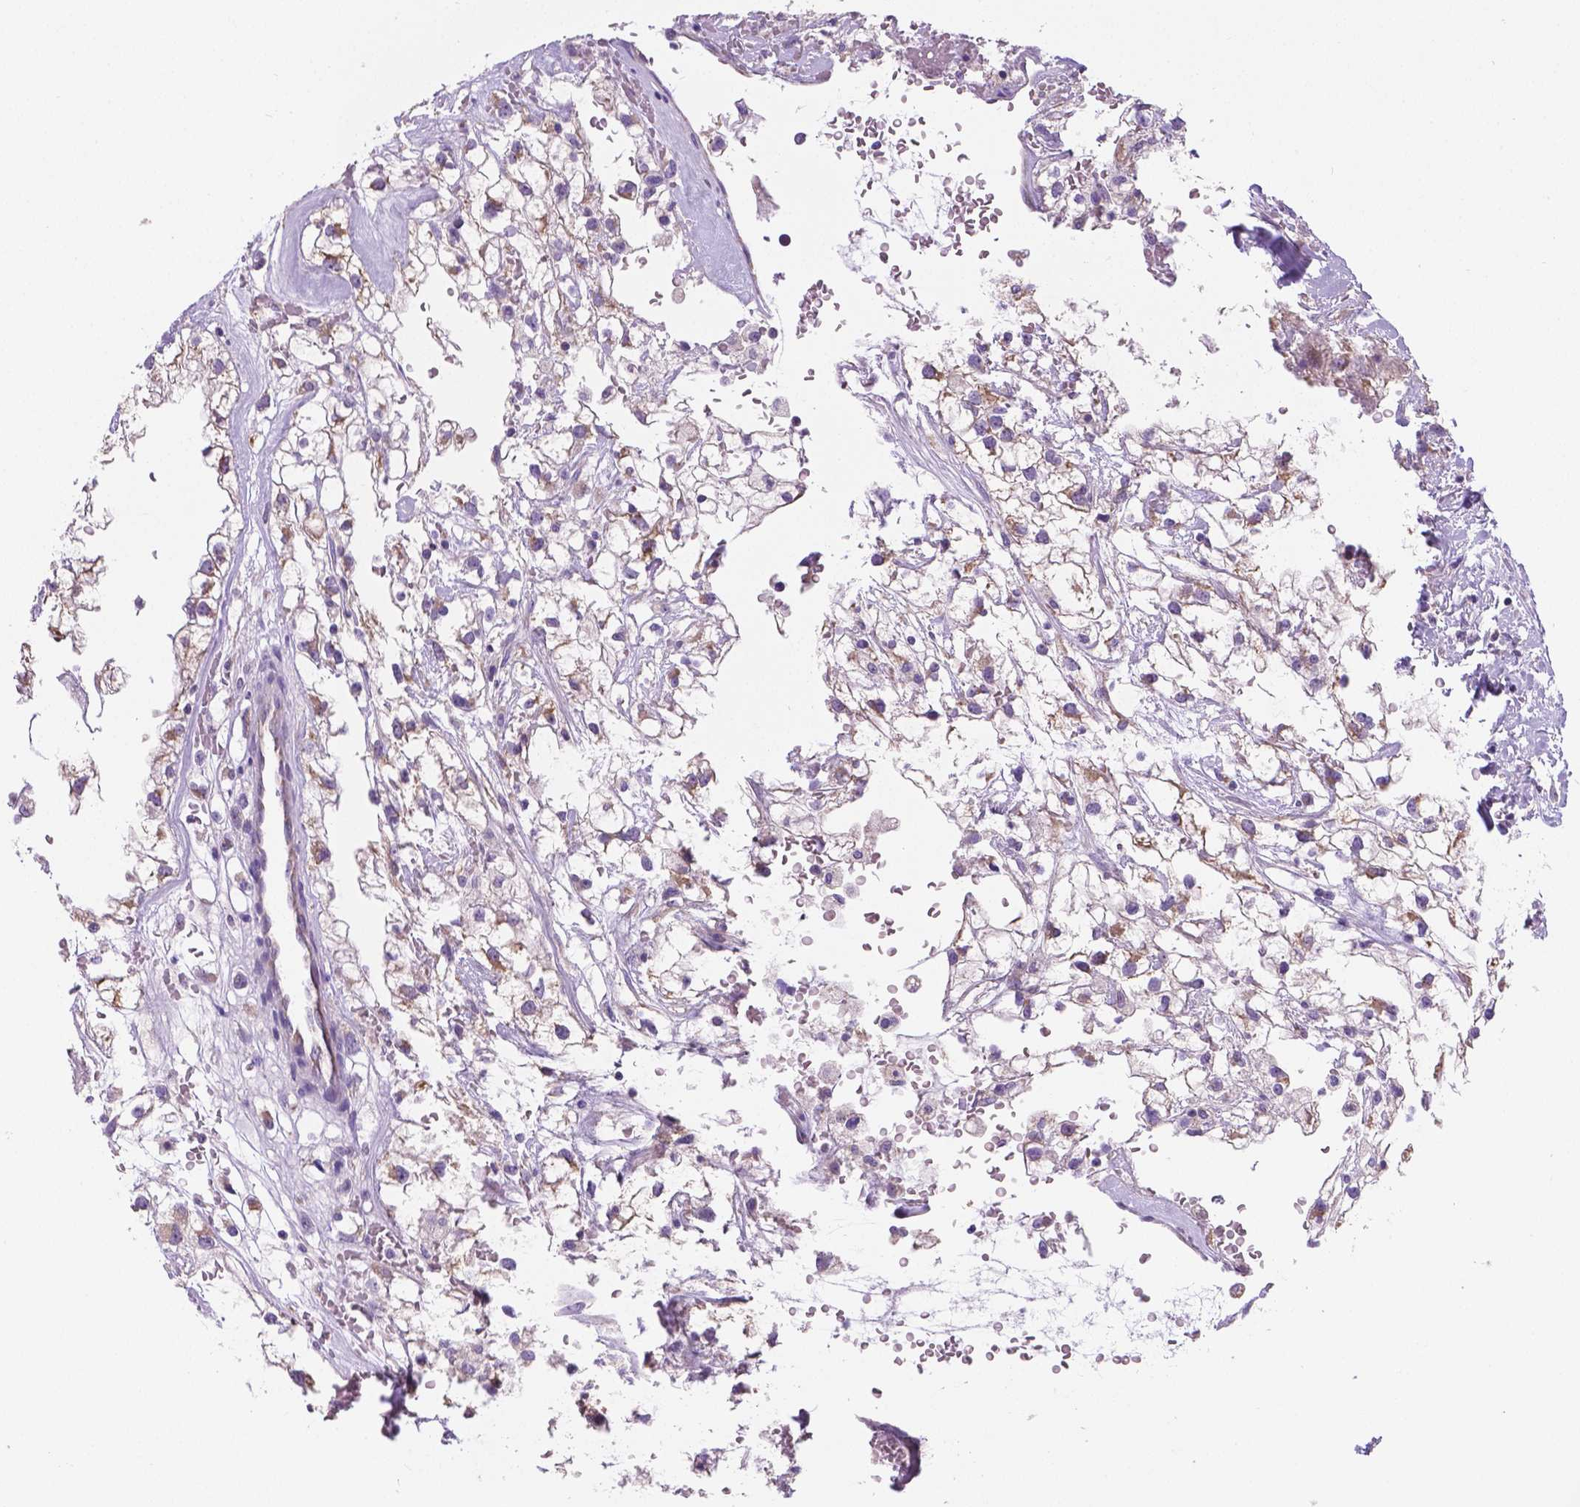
{"staining": {"intensity": "moderate", "quantity": "<25%", "location": "cytoplasmic/membranous"}, "tissue": "renal cancer", "cell_type": "Tumor cells", "image_type": "cancer", "snomed": [{"axis": "morphology", "description": "Adenocarcinoma, NOS"}, {"axis": "topography", "description": "Kidney"}], "caption": "Protein expression analysis of adenocarcinoma (renal) shows moderate cytoplasmic/membranous staining in approximately <25% of tumor cells.", "gene": "CSPG5", "patient": {"sex": "male", "age": 59}}